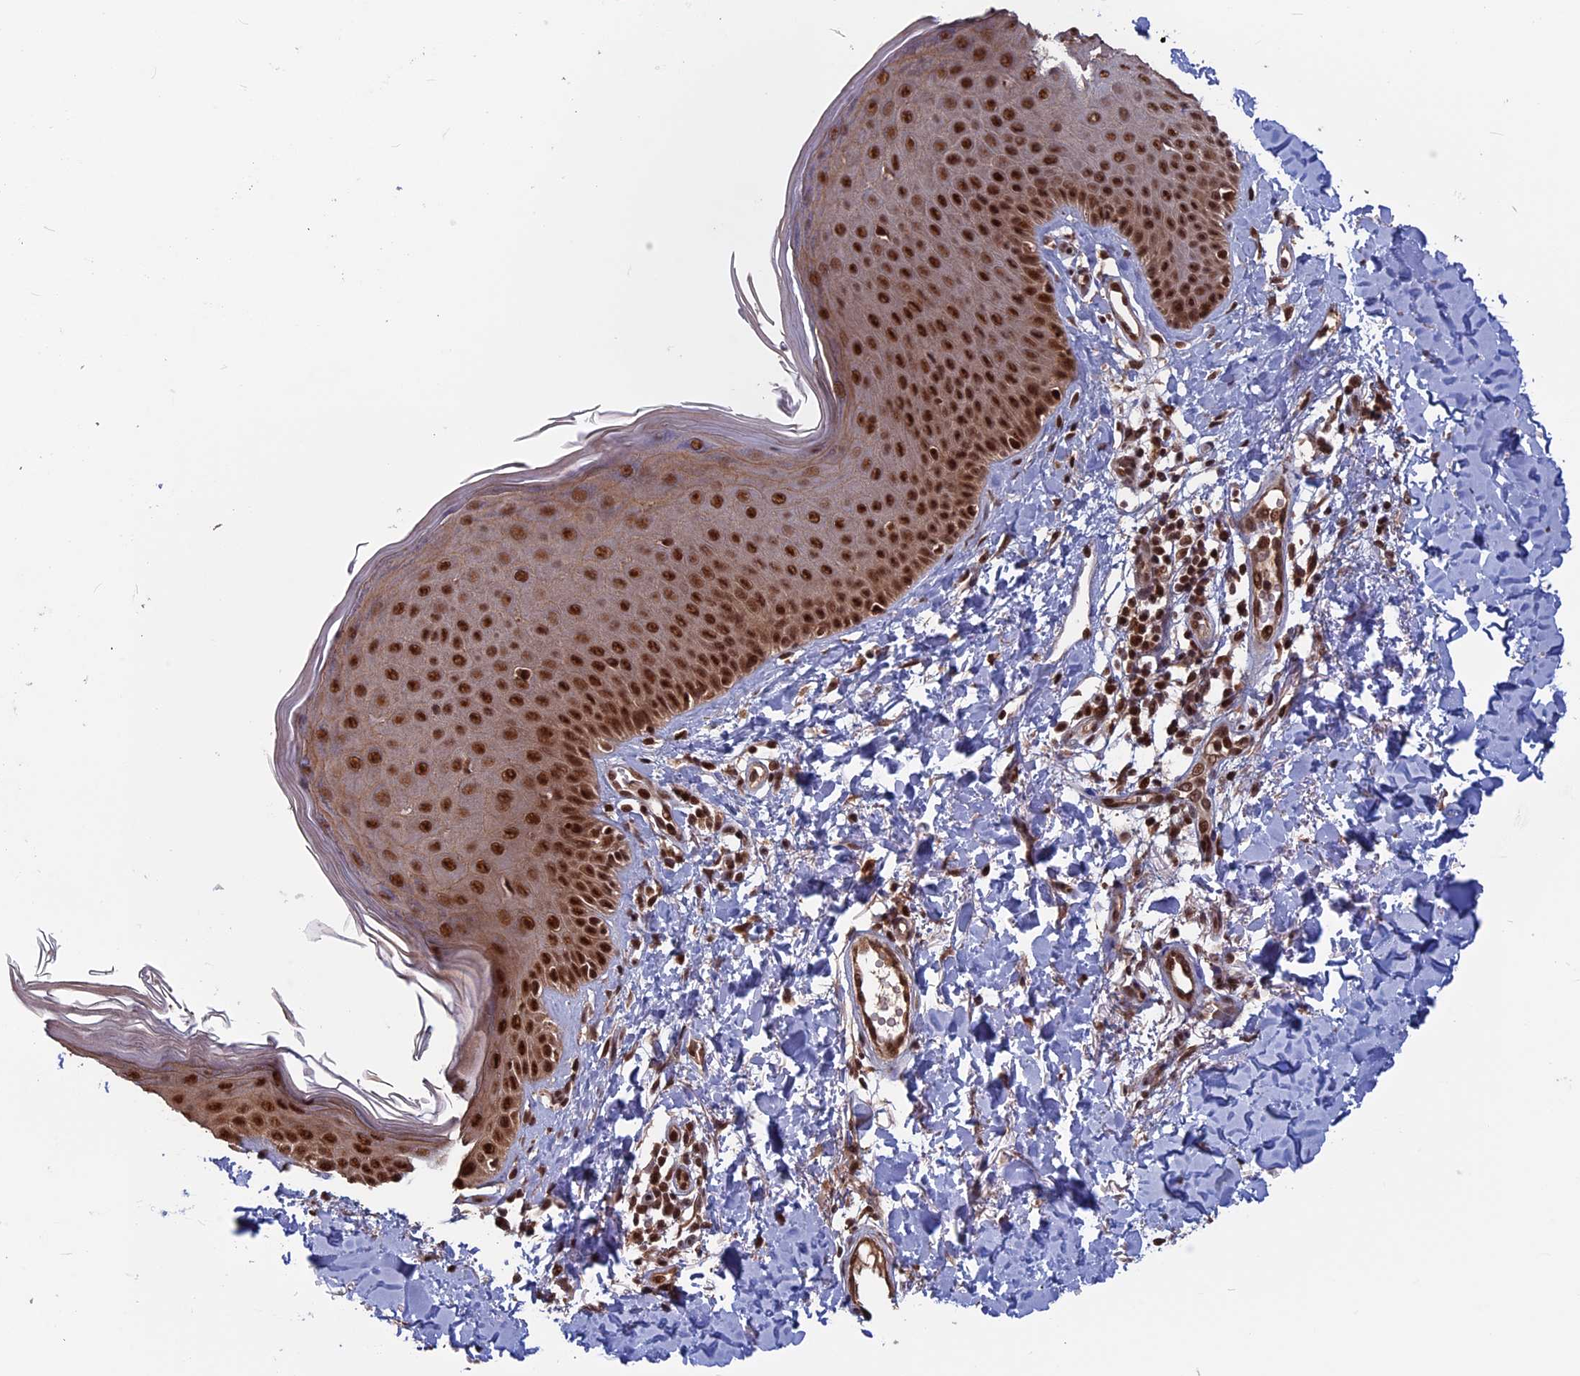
{"staining": {"intensity": "strong", "quantity": ">75%", "location": "cytoplasmic/membranous,nuclear"}, "tissue": "skin", "cell_type": "Fibroblasts", "image_type": "normal", "snomed": [{"axis": "morphology", "description": "Normal tissue, NOS"}, {"axis": "topography", "description": "Skin"}], "caption": "DAB (3,3'-diaminobenzidine) immunohistochemical staining of unremarkable skin exhibits strong cytoplasmic/membranous,nuclear protein staining in approximately >75% of fibroblasts. The staining was performed using DAB, with brown indicating positive protein expression. Nuclei are stained blue with hematoxylin.", "gene": "CACTIN", "patient": {"sex": "male", "age": 52}}